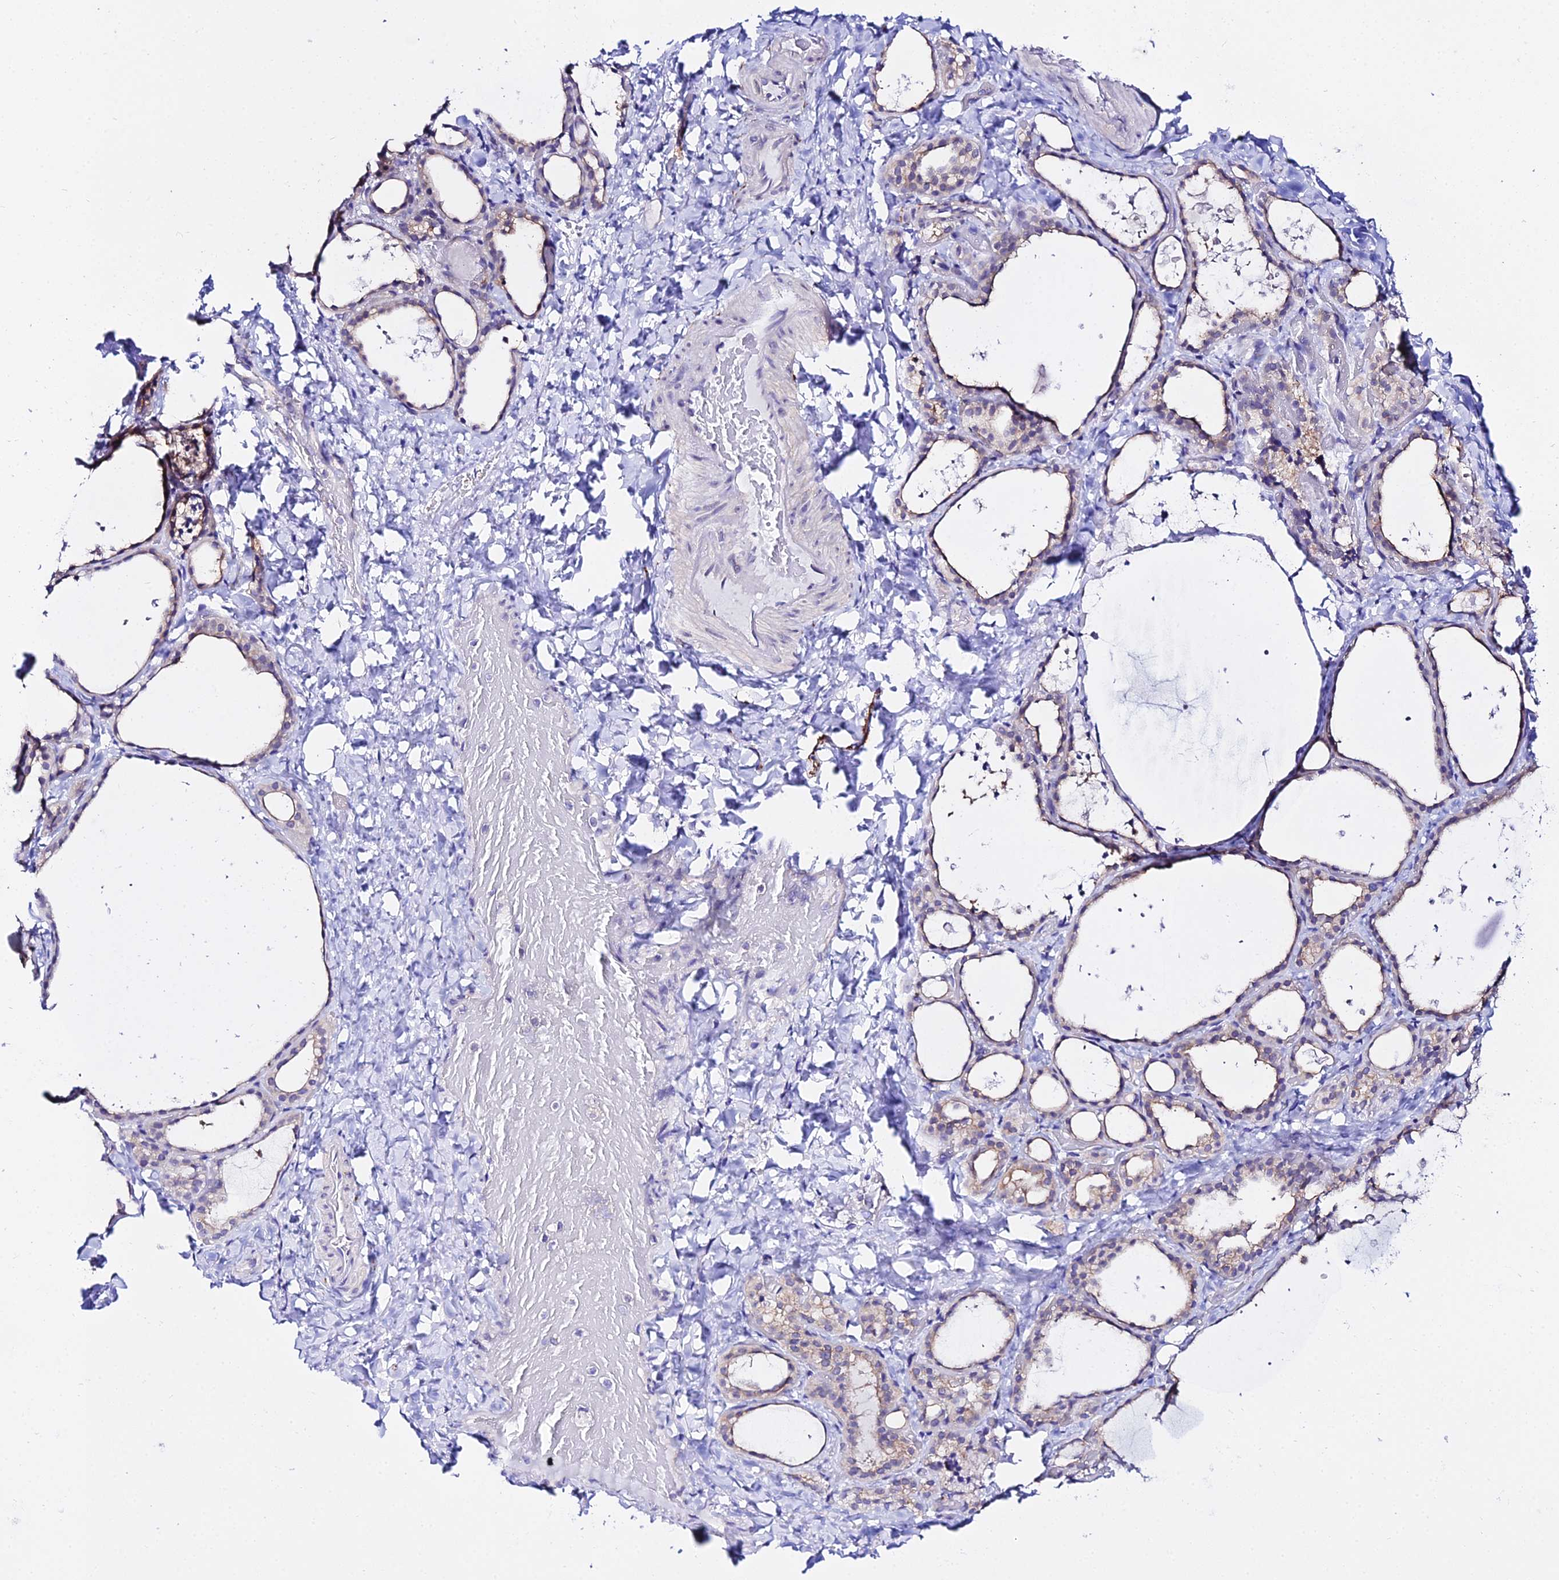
{"staining": {"intensity": "weak", "quantity": "25%-75%", "location": "cytoplasmic/membranous"}, "tissue": "thyroid gland", "cell_type": "Glandular cells", "image_type": "normal", "snomed": [{"axis": "morphology", "description": "Normal tissue, NOS"}, {"axis": "topography", "description": "Thyroid gland"}], "caption": "Immunohistochemical staining of benign human thyroid gland displays low levels of weak cytoplasmic/membranous positivity in about 25%-75% of glandular cells. The protein of interest is shown in brown color, while the nuclei are stained blue.", "gene": "ATG16L2", "patient": {"sex": "female", "age": 44}}